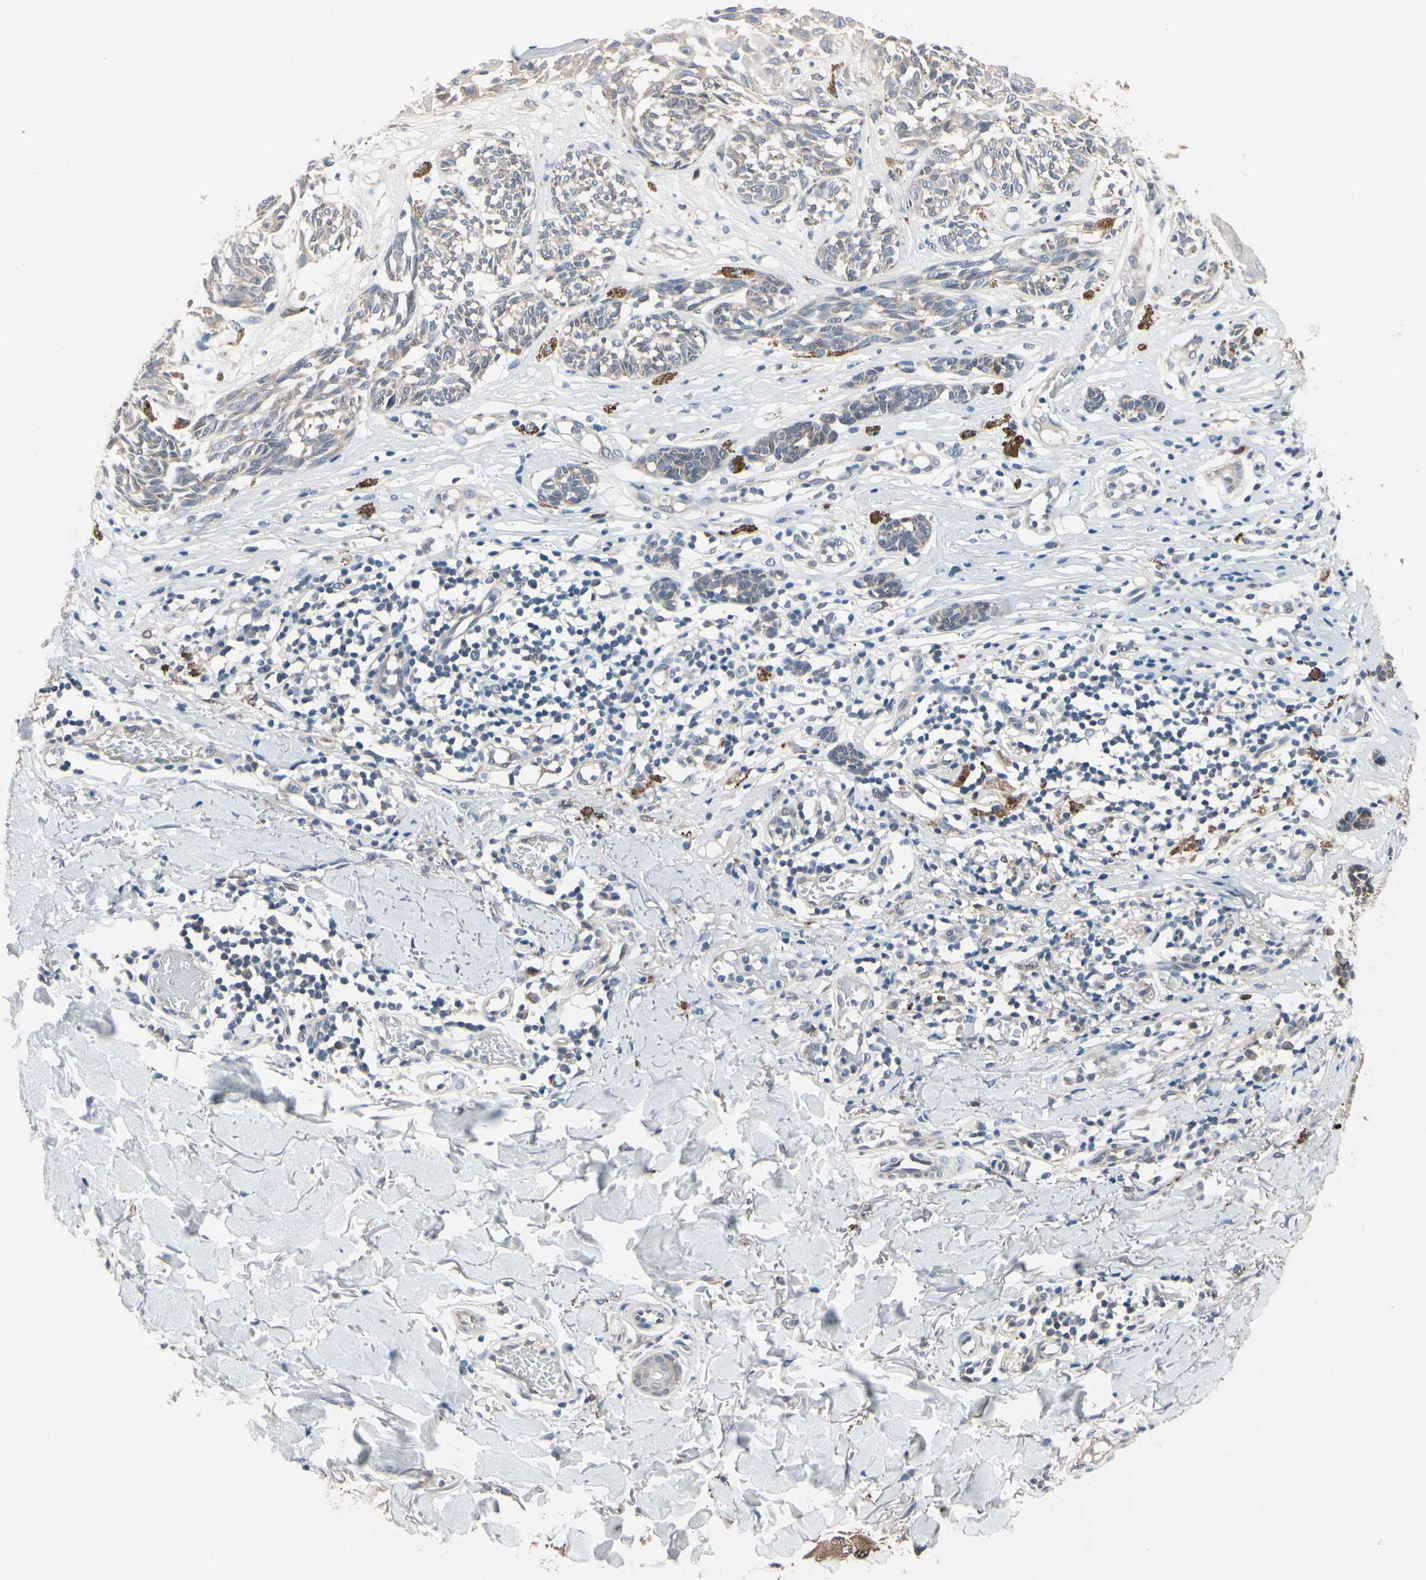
{"staining": {"intensity": "weak", "quantity": ">75%", "location": "cytoplasmic/membranous"}, "tissue": "melanoma", "cell_type": "Tumor cells", "image_type": "cancer", "snomed": [{"axis": "morphology", "description": "Malignant melanoma, NOS"}, {"axis": "topography", "description": "Skin"}], "caption": "Human melanoma stained for a protein (brown) reveals weak cytoplasmic/membranous positive expression in approximately >75% of tumor cells.", "gene": "PRDX6", "patient": {"sex": "male", "age": 64}}